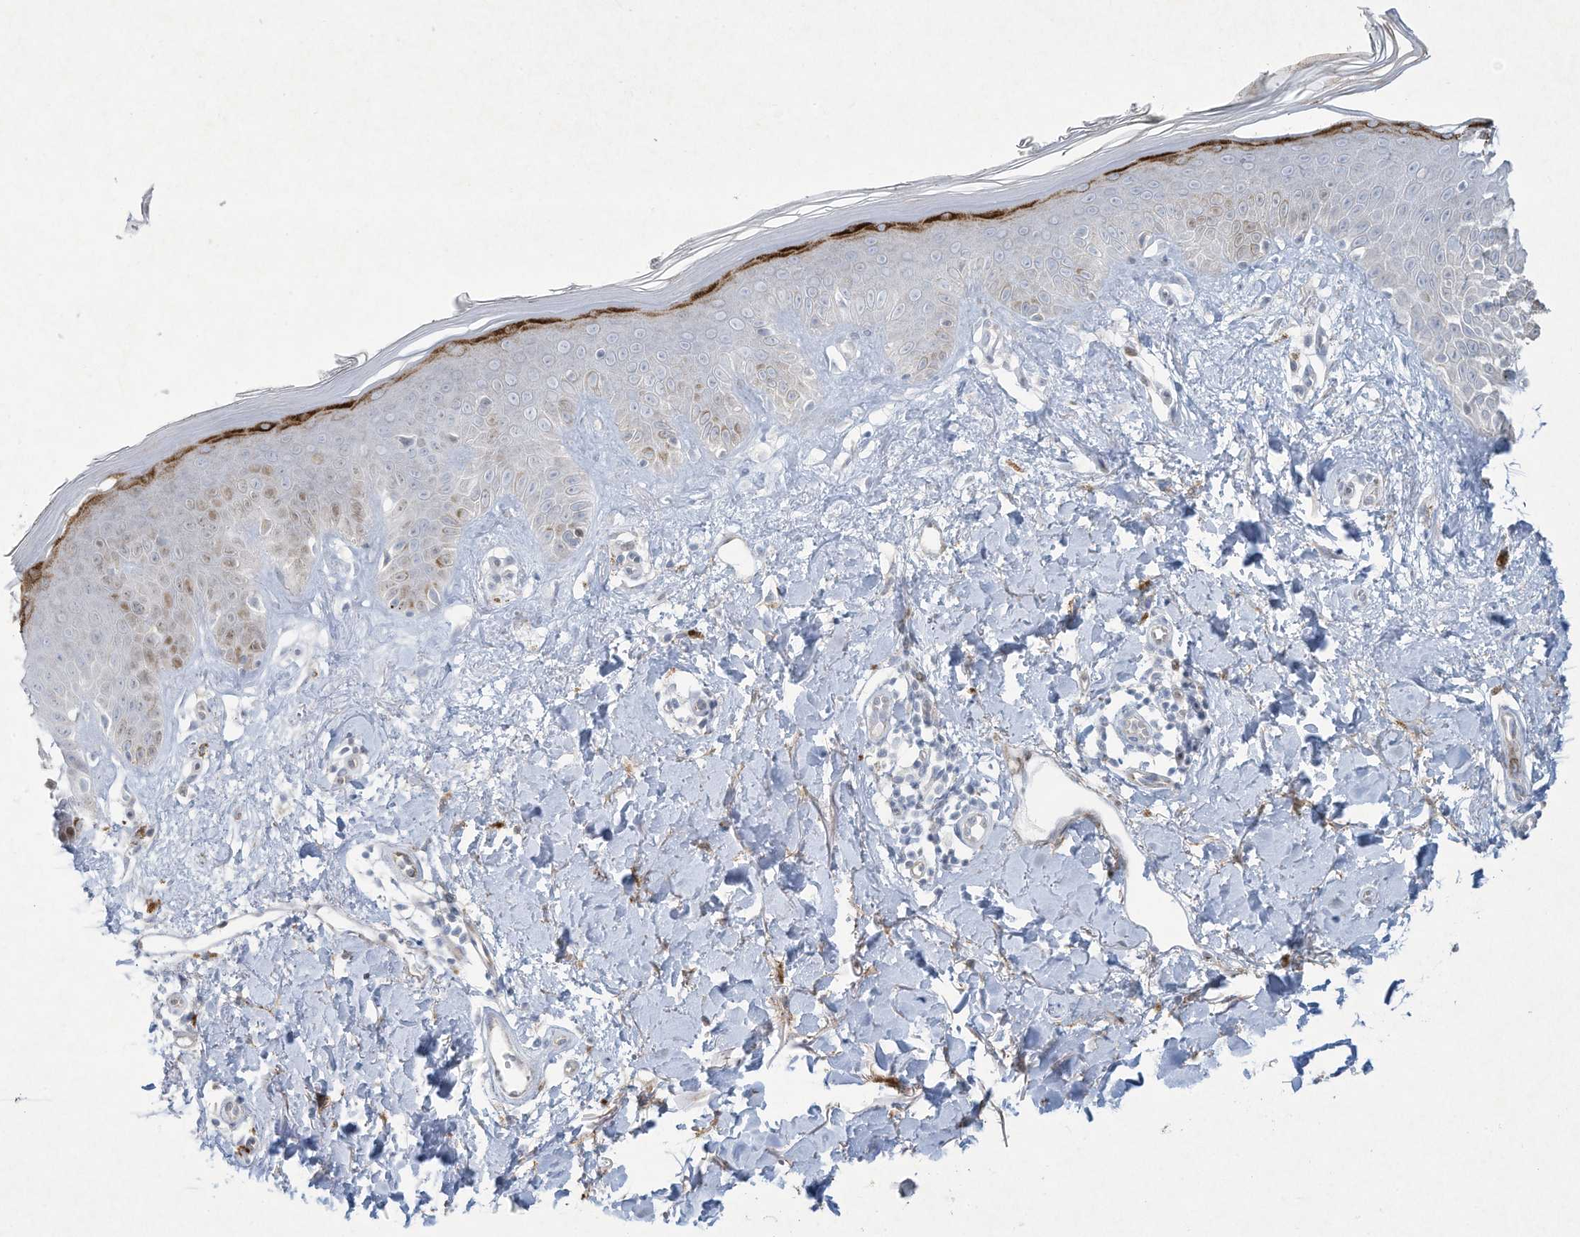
{"staining": {"intensity": "negative", "quantity": "none", "location": "none"}, "tissue": "skin", "cell_type": "Fibroblasts", "image_type": "normal", "snomed": [{"axis": "morphology", "description": "Normal tissue, NOS"}, {"axis": "topography", "description": "Skin"}], "caption": "An image of human skin is negative for staining in fibroblasts. (DAB (3,3'-diaminobenzidine) IHC with hematoxylin counter stain).", "gene": "PAX6", "patient": {"sex": "female", "age": 64}}